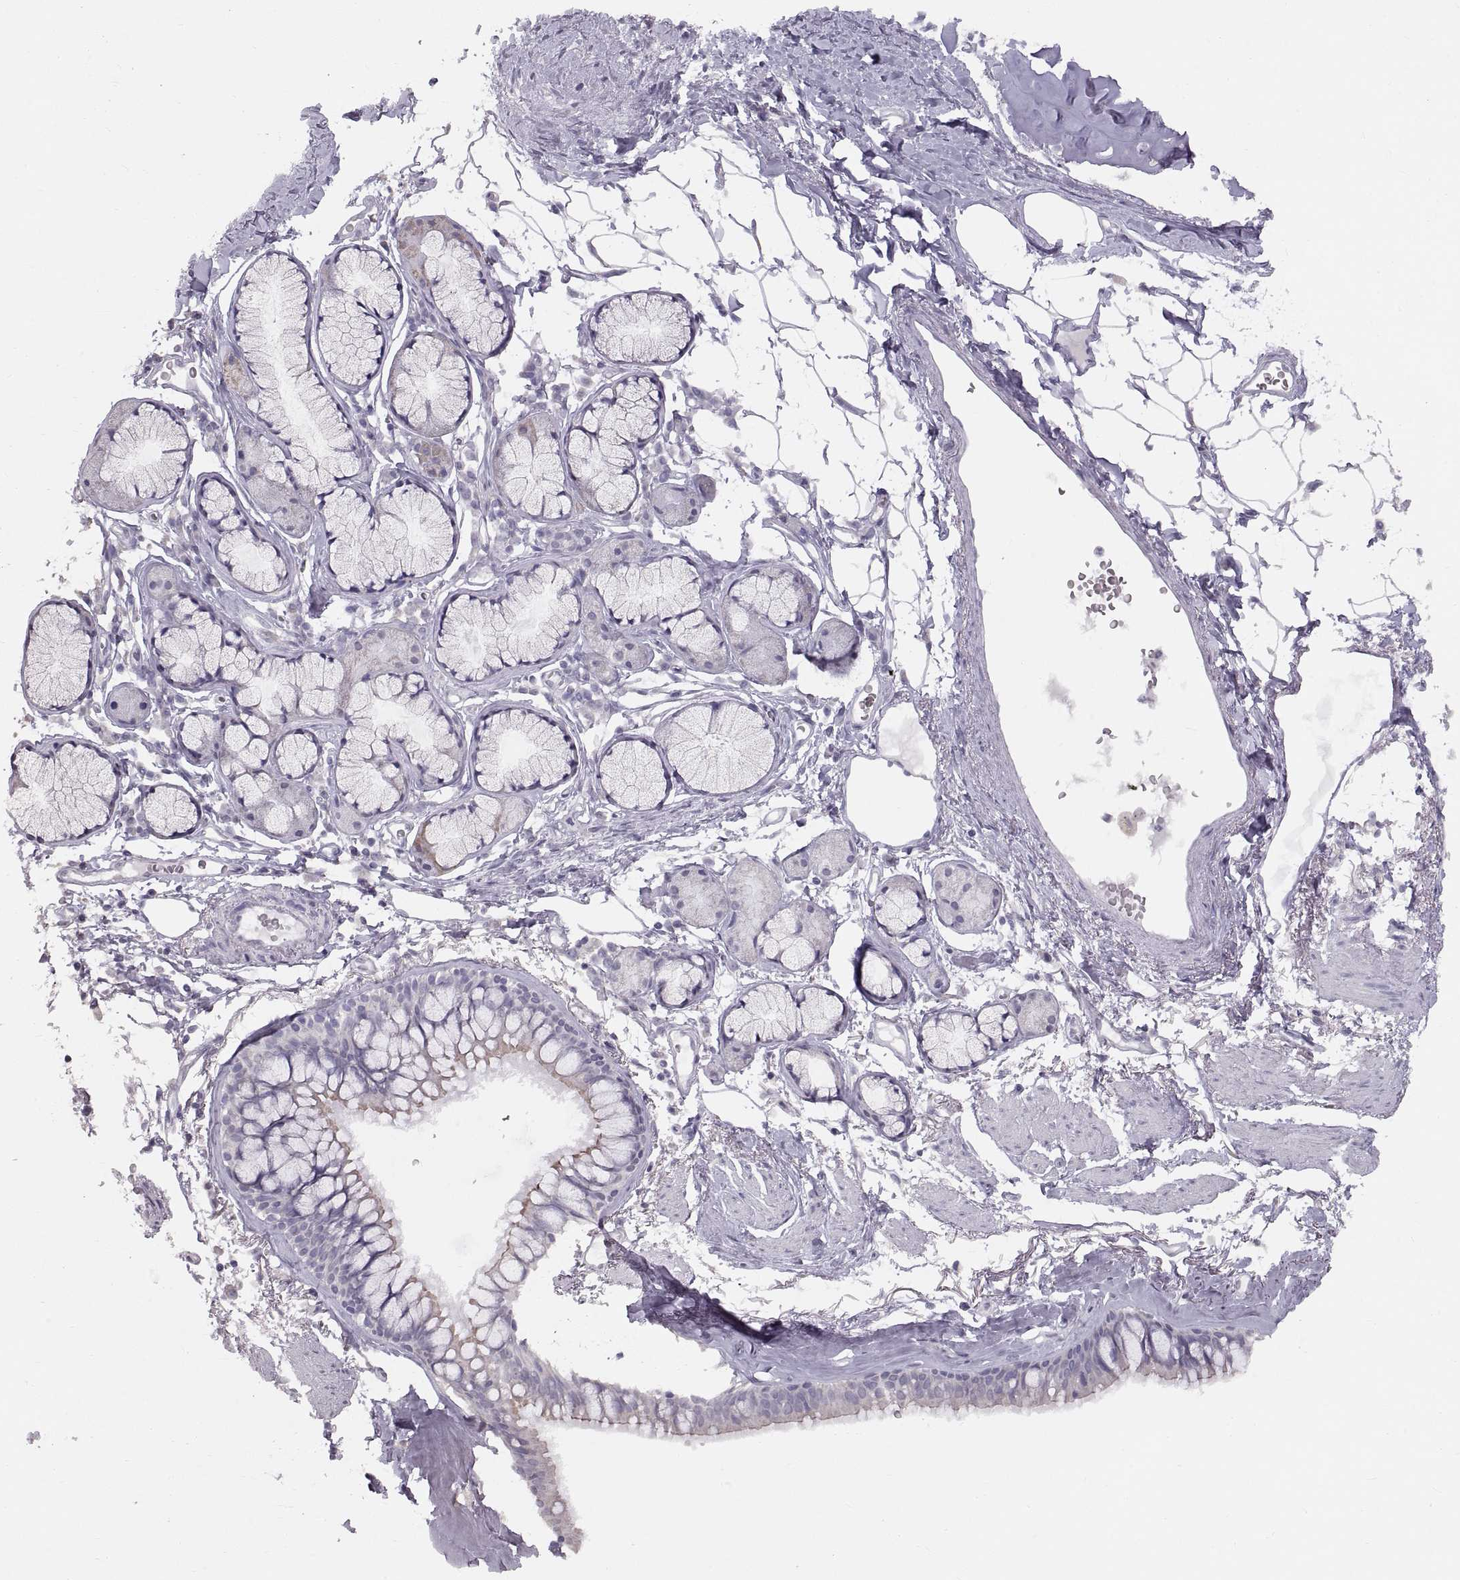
{"staining": {"intensity": "moderate", "quantity": "25%-75%", "location": "cytoplasmic/membranous"}, "tissue": "bronchus", "cell_type": "Respiratory epithelial cells", "image_type": "normal", "snomed": [{"axis": "morphology", "description": "Normal tissue, NOS"}, {"axis": "morphology", "description": "Squamous cell carcinoma, NOS"}, {"axis": "topography", "description": "Cartilage tissue"}, {"axis": "topography", "description": "Bronchus"}], "caption": "Protein analysis of benign bronchus demonstrates moderate cytoplasmic/membranous staining in approximately 25%-75% of respiratory epithelial cells.", "gene": "WBP2NL", "patient": {"sex": "male", "age": 72}}